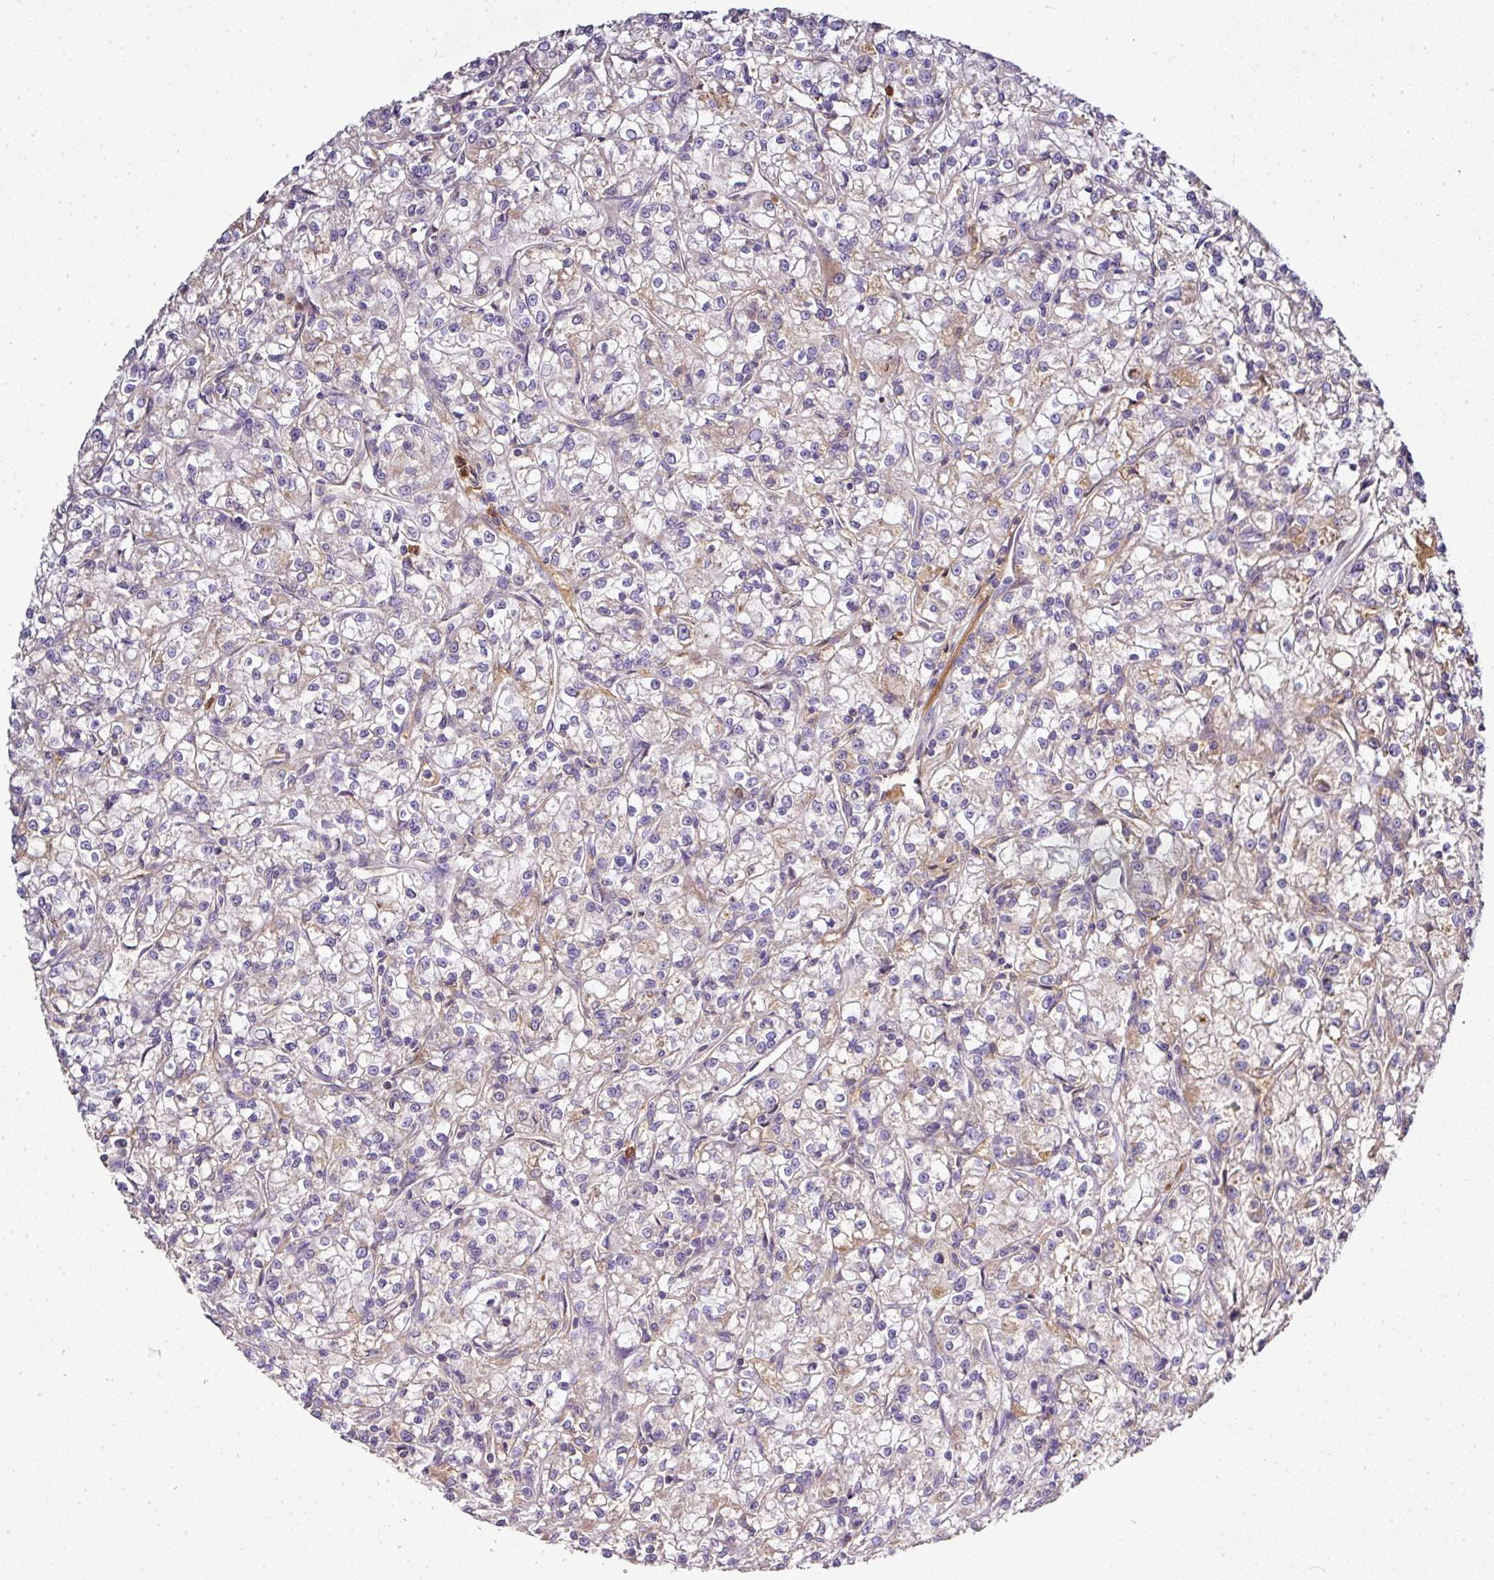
{"staining": {"intensity": "weak", "quantity": "25%-75%", "location": "cytoplasmic/membranous"}, "tissue": "renal cancer", "cell_type": "Tumor cells", "image_type": "cancer", "snomed": [{"axis": "morphology", "description": "Adenocarcinoma, NOS"}, {"axis": "topography", "description": "Kidney"}], "caption": "Immunohistochemical staining of renal cancer demonstrates low levels of weak cytoplasmic/membranous protein positivity in approximately 25%-75% of tumor cells. (brown staining indicates protein expression, while blue staining denotes nuclei).", "gene": "CAB39L", "patient": {"sex": "female", "age": 59}}